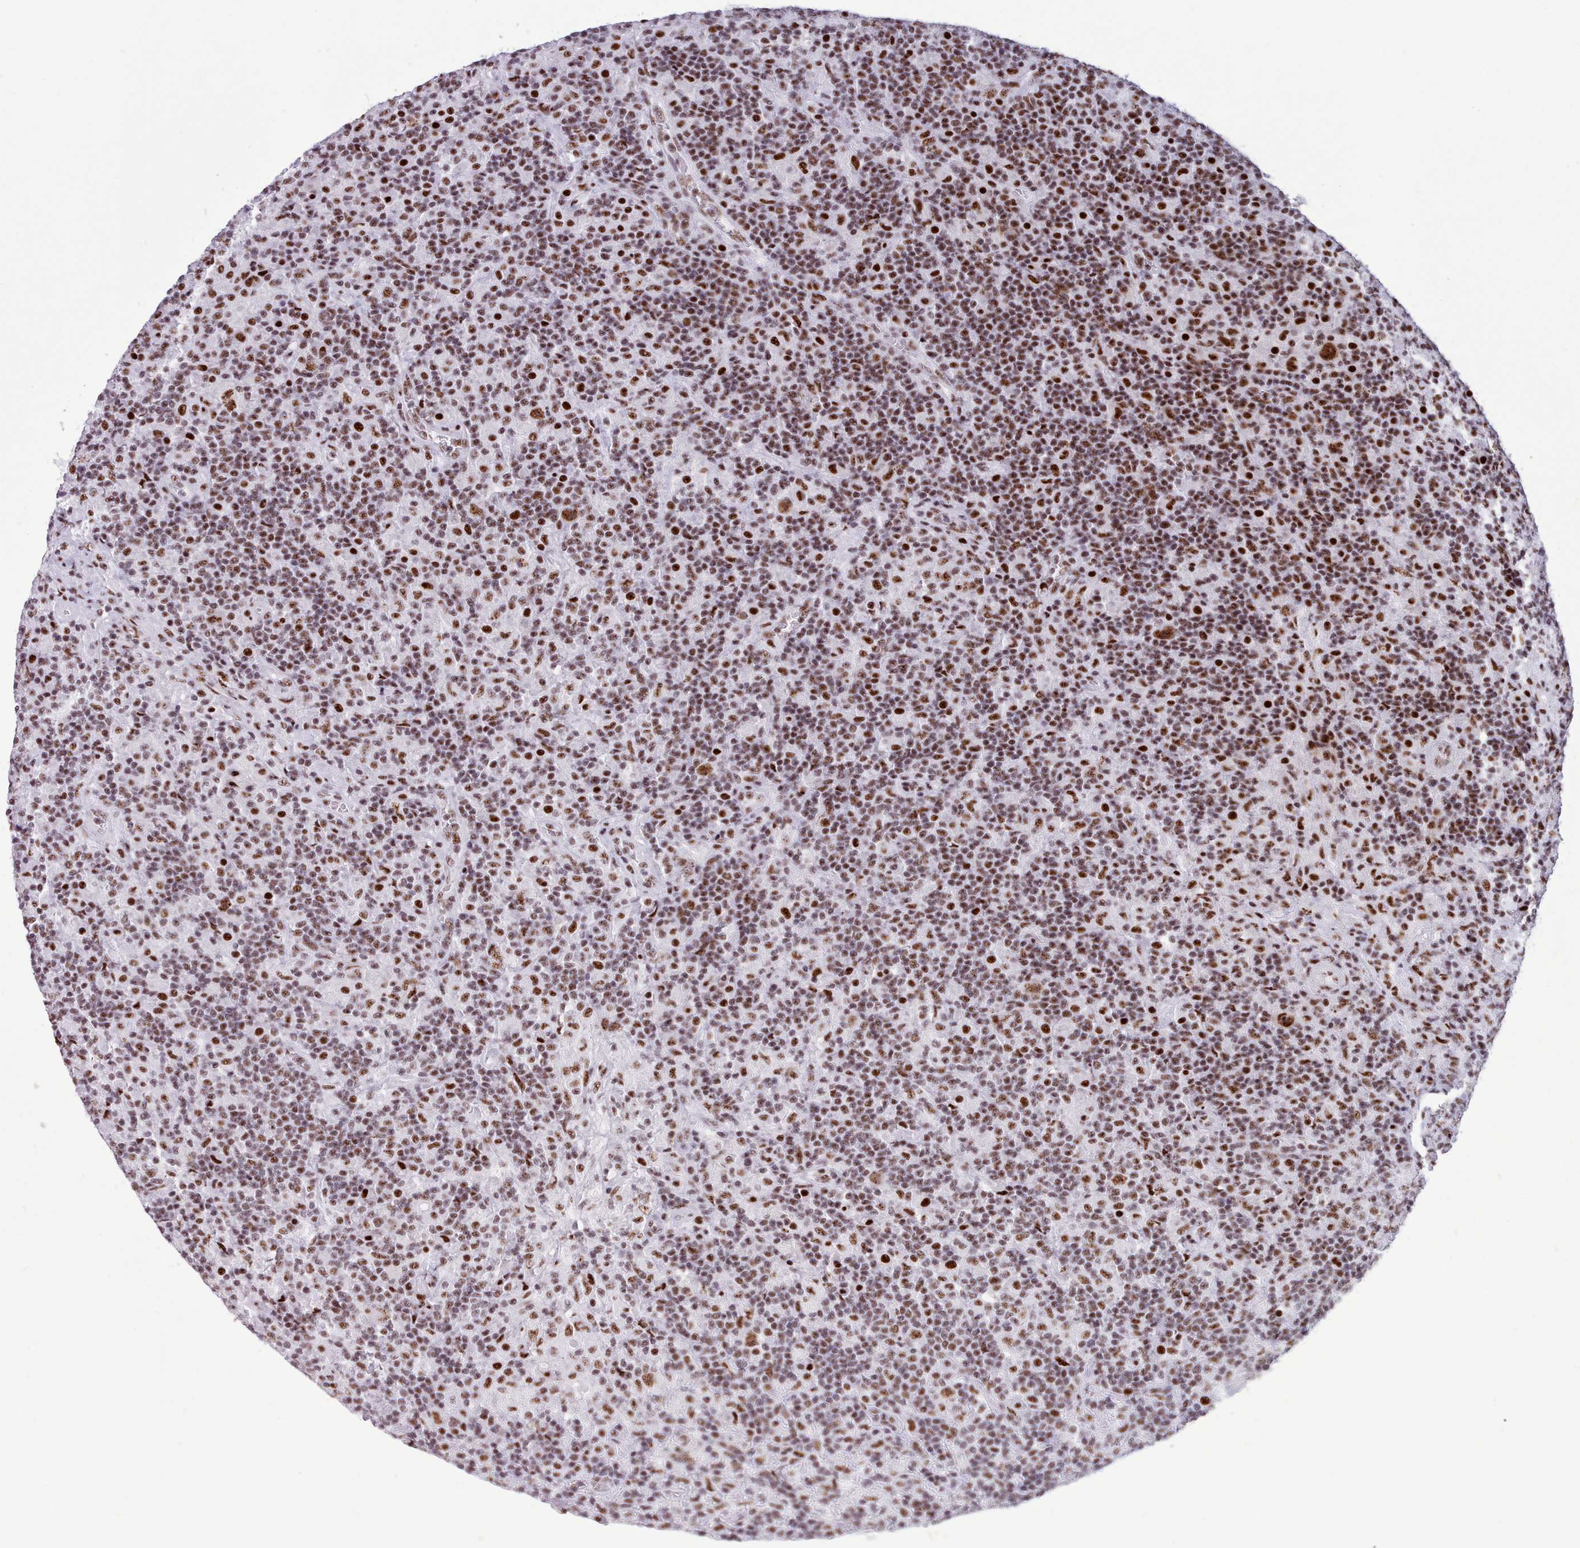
{"staining": {"intensity": "moderate", "quantity": ">75%", "location": "nuclear"}, "tissue": "lymphoma", "cell_type": "Tumor cells", "image_type": "cancer", "snomed": [{"axis": "morphology", "description": "Hodgkin's disease, NOS"}, {"axis": "topography", "description": "Lymph node"}], "caption": "Tumor cells display moderate nuclear staining in about >75% of cells in Hodgkin's disease.", "gene": "TMEM35B", "patient": {"sex": "male", "age": 70}}